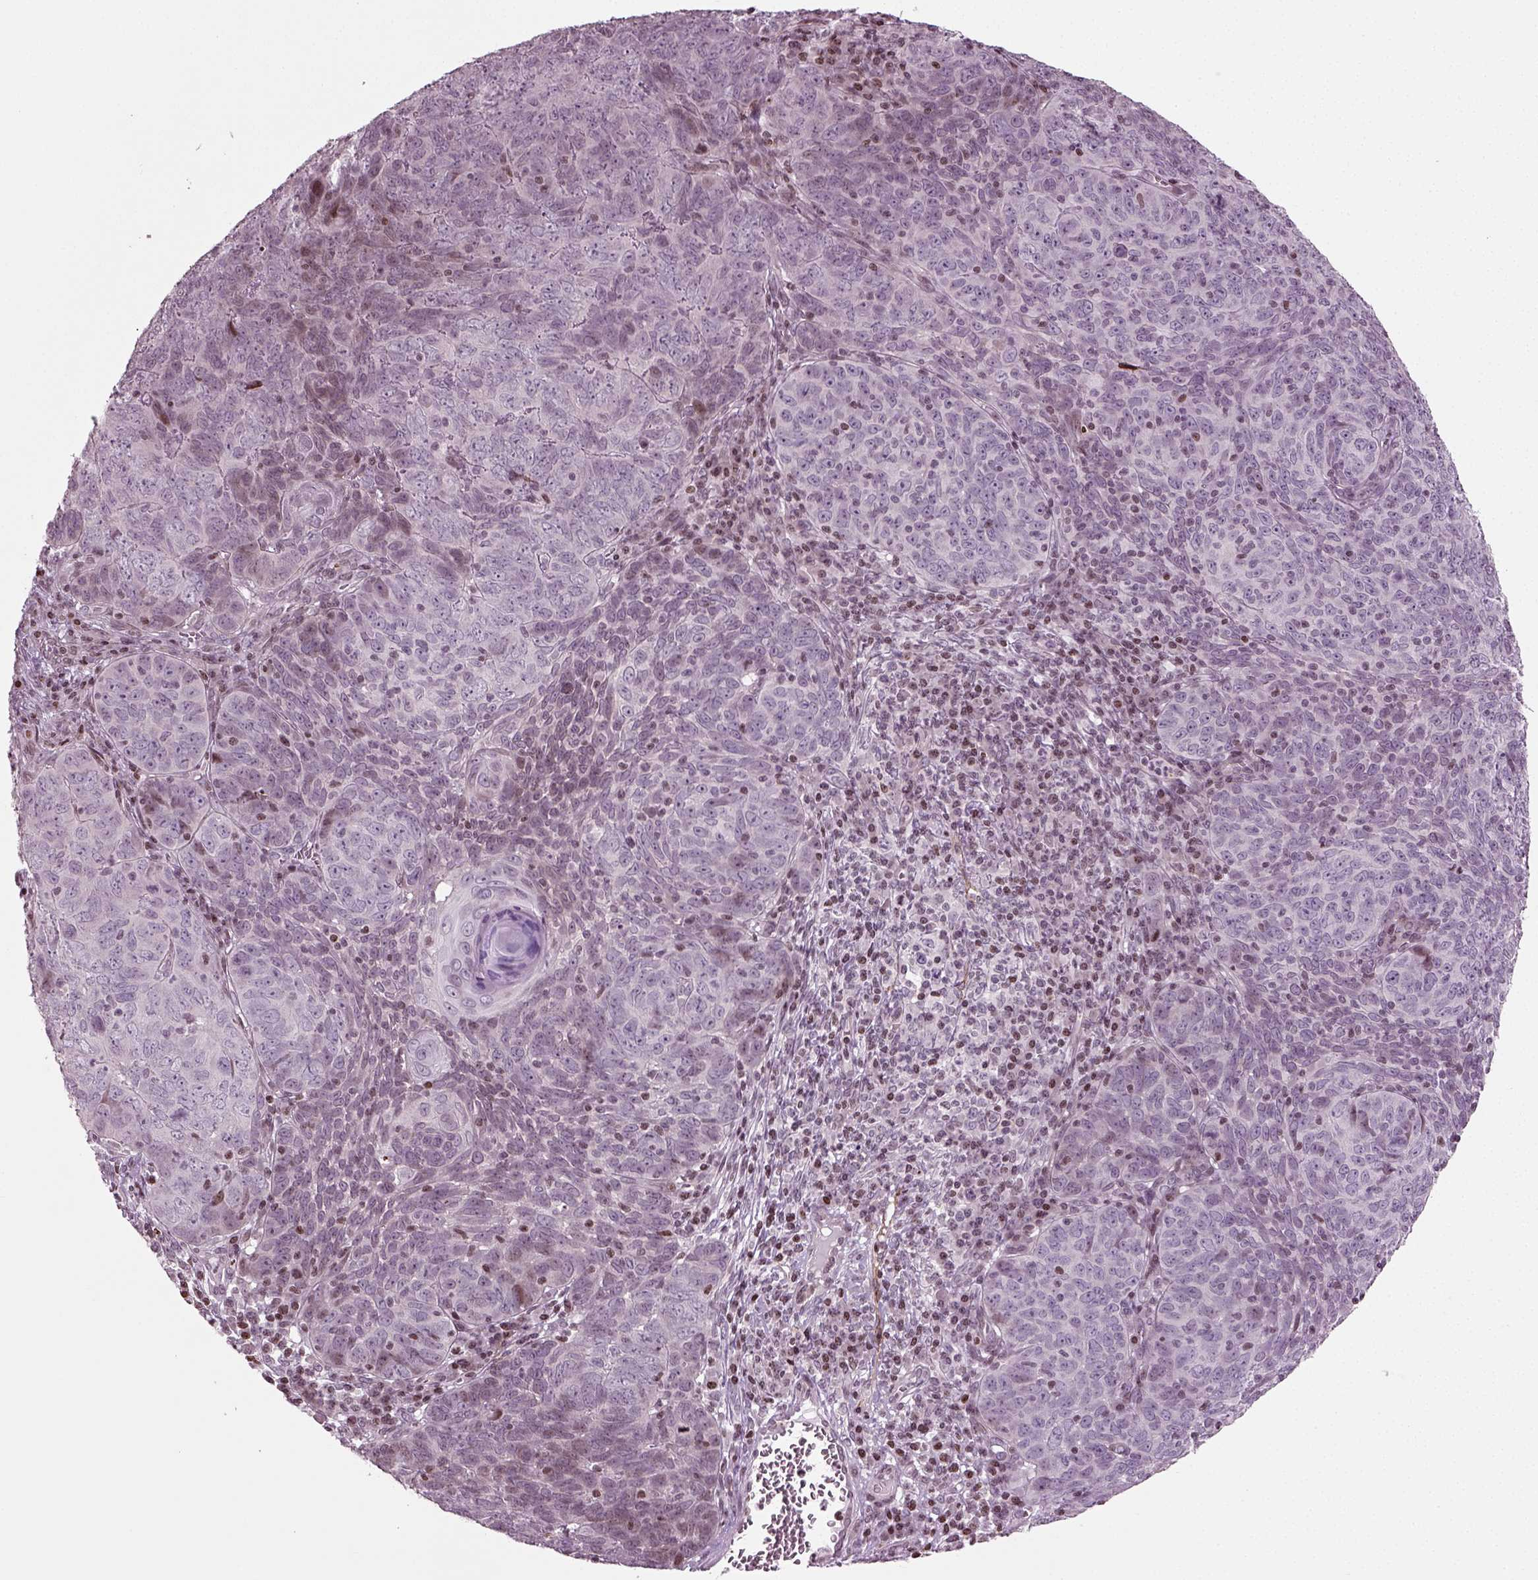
{"staining": {"intensity": "negative", "quantity": "none", "location": "none"}, "tissue": "skin cancer", "cell_type": "Tumor cells", "image_type": "cancer", "snomed": [{"axis": "morphology", "description": "Squamous cell carcinoma, NOS"}, {"axis": "topography", "description": "Skin"}, {"axis": "topography", "description": "Anal"}], "caption": "Tumor cells are negative for protein expression in human skin squamous cell carcinoma.", "gene": "HEYL", "patient": {"sex": "female", "age": 51}}